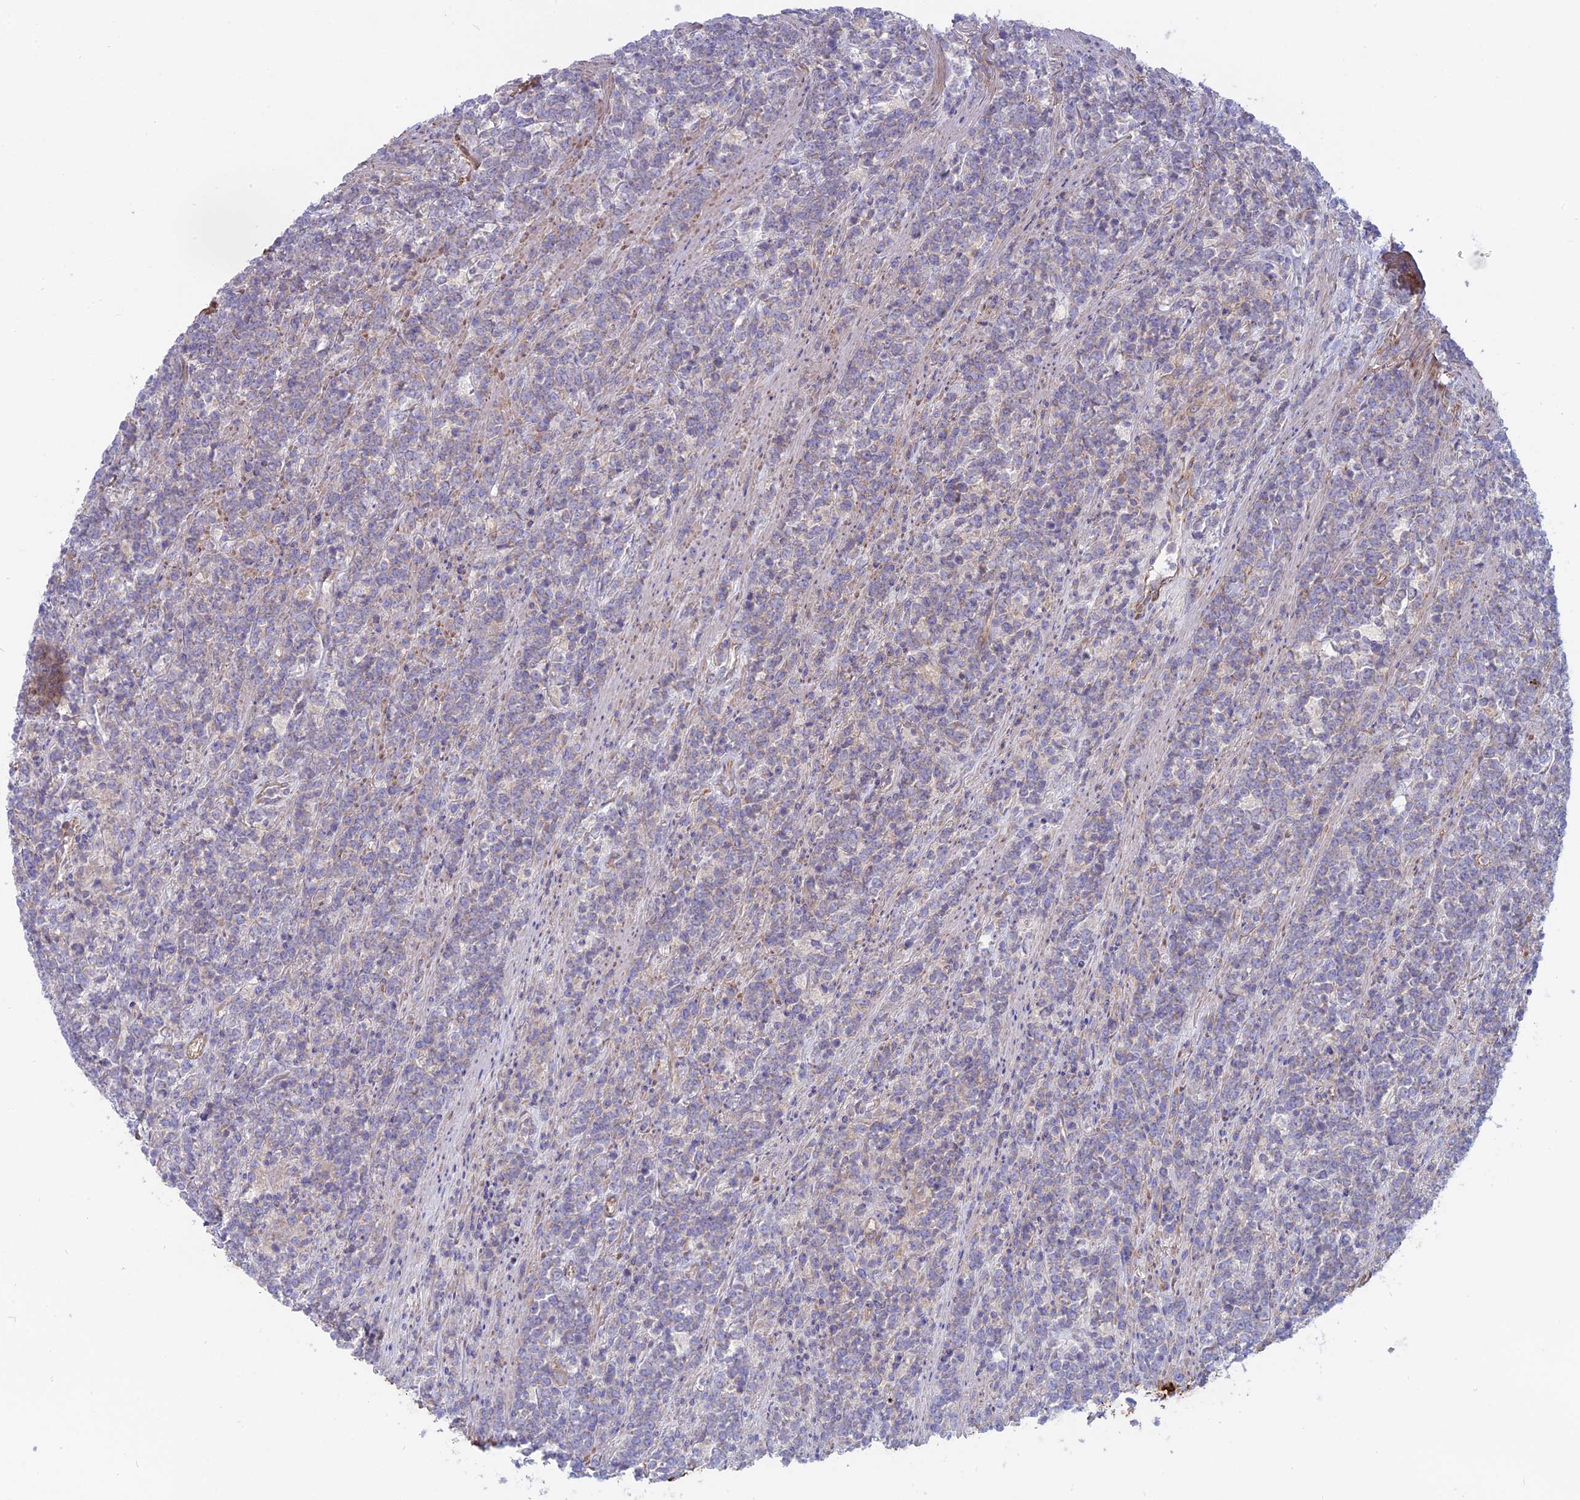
{"staining": {"intensity": "negative", "quantity": "none", "location": "none"}, "tissue": "lymphoma", "cell_type": "Tumor cells", "image_type": "cancer", "snomed": [{"axis": "morphology", "description": "Malignant lymphoma, non-Hodgkin's type, High grade"}, {"axis": "topography", "description": "Small intestine"}], "caption": "Lymphoma stained for a protein using IHC exhibits no positivity tumor cells.", "gene": "MYO5B", "patient": {"sex": "male", "age": 8}}